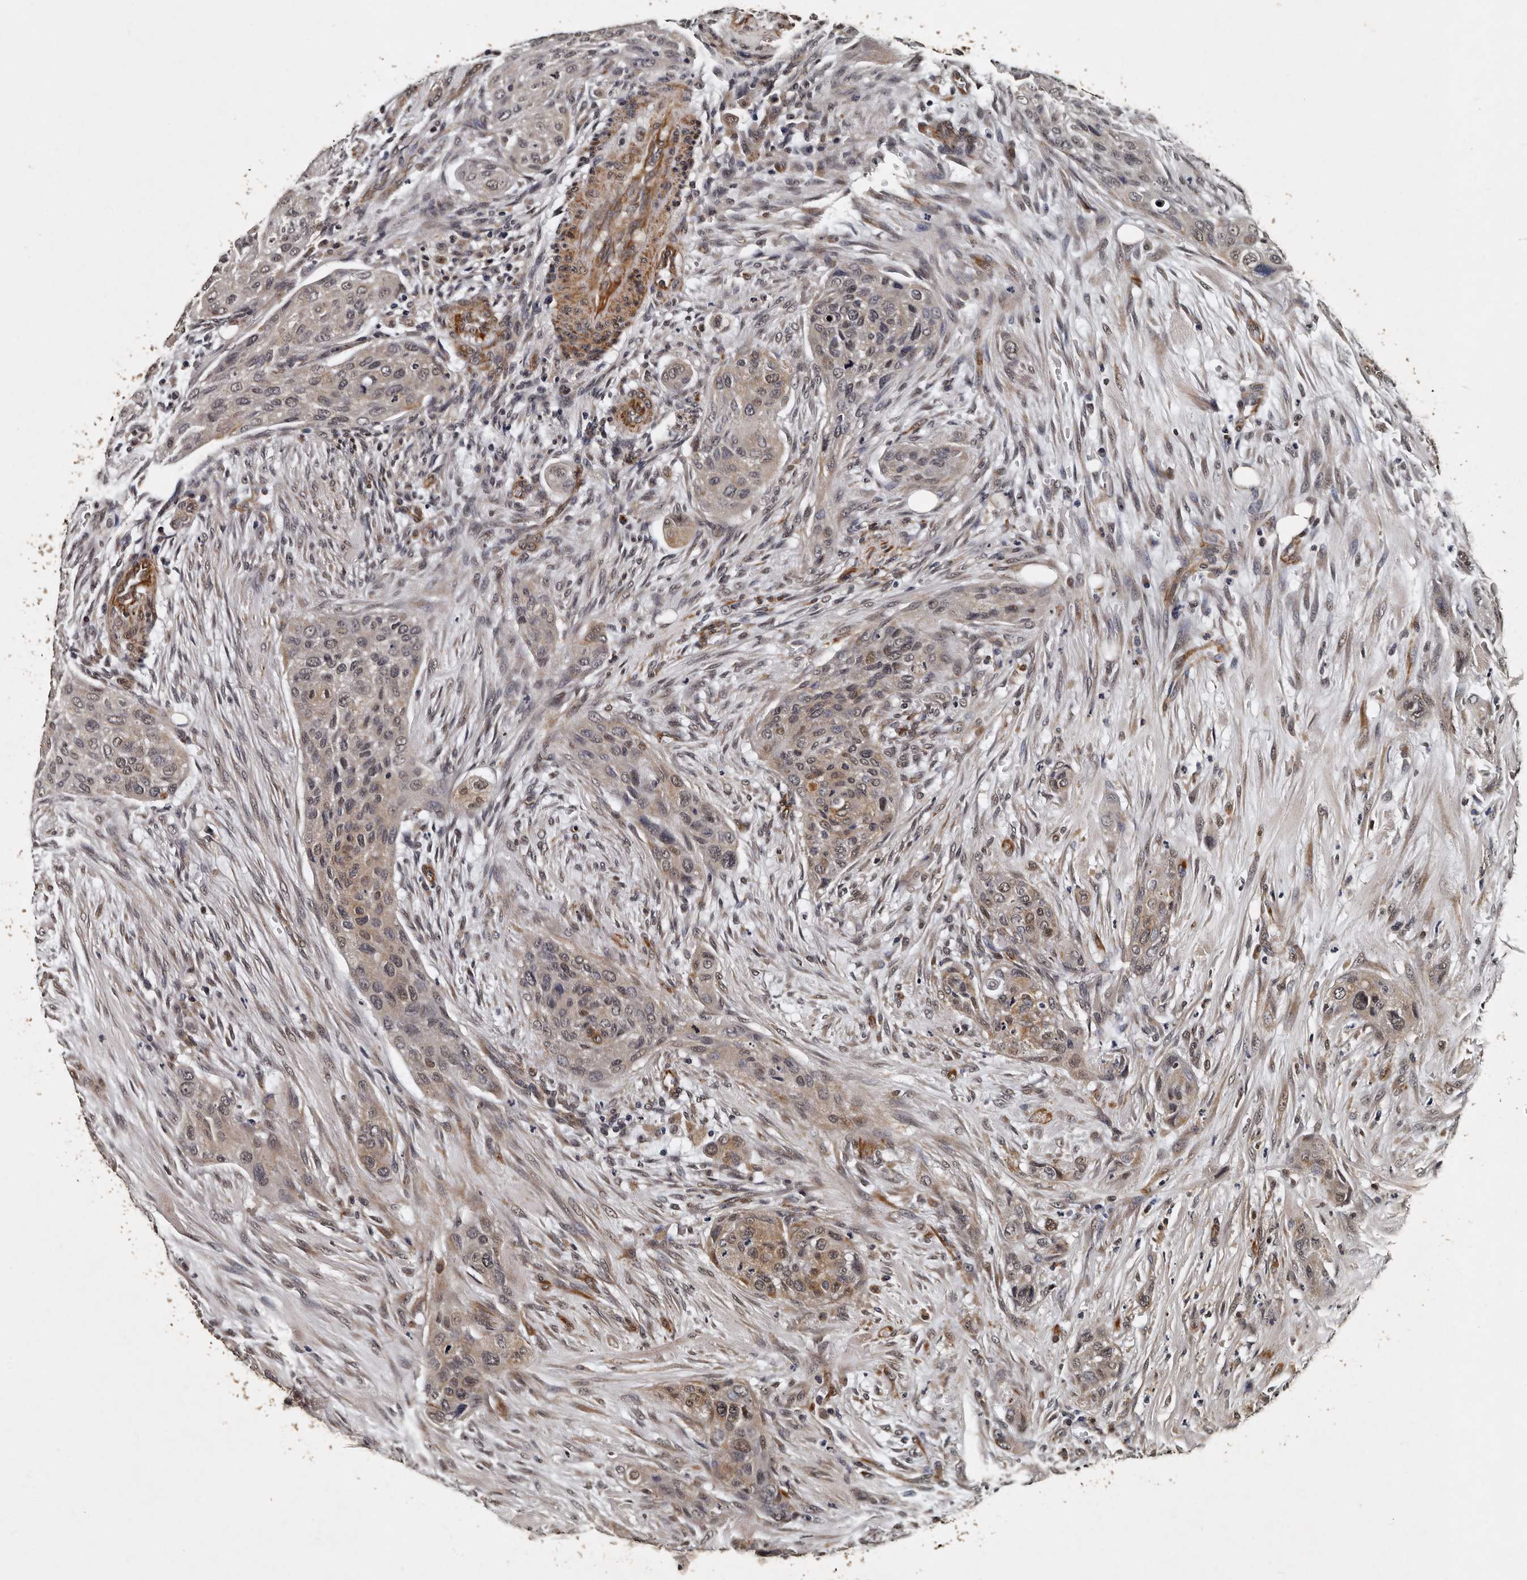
{"staining": {"intensity": "weak", "quantity": ">75%", "location": "cytoplasmic/membranous,nuclear"}, "tissue": "urothelial cancer", "cell_type": "Tumor cells", "image_type": "cancer", "snomed": [{"axis": "morphology", "description": "Urothelial carcinoma, High grade"}, {"axis": "topography", "description": "Urinary bladder"}], "caption": "Tumor cells show weak cytoplasmic/membranous and nuclear expression in approximately >75% of cells in urothelial cancer.", "gene": "CPNE3", "patient": {"sex": "male", "age": 35}}